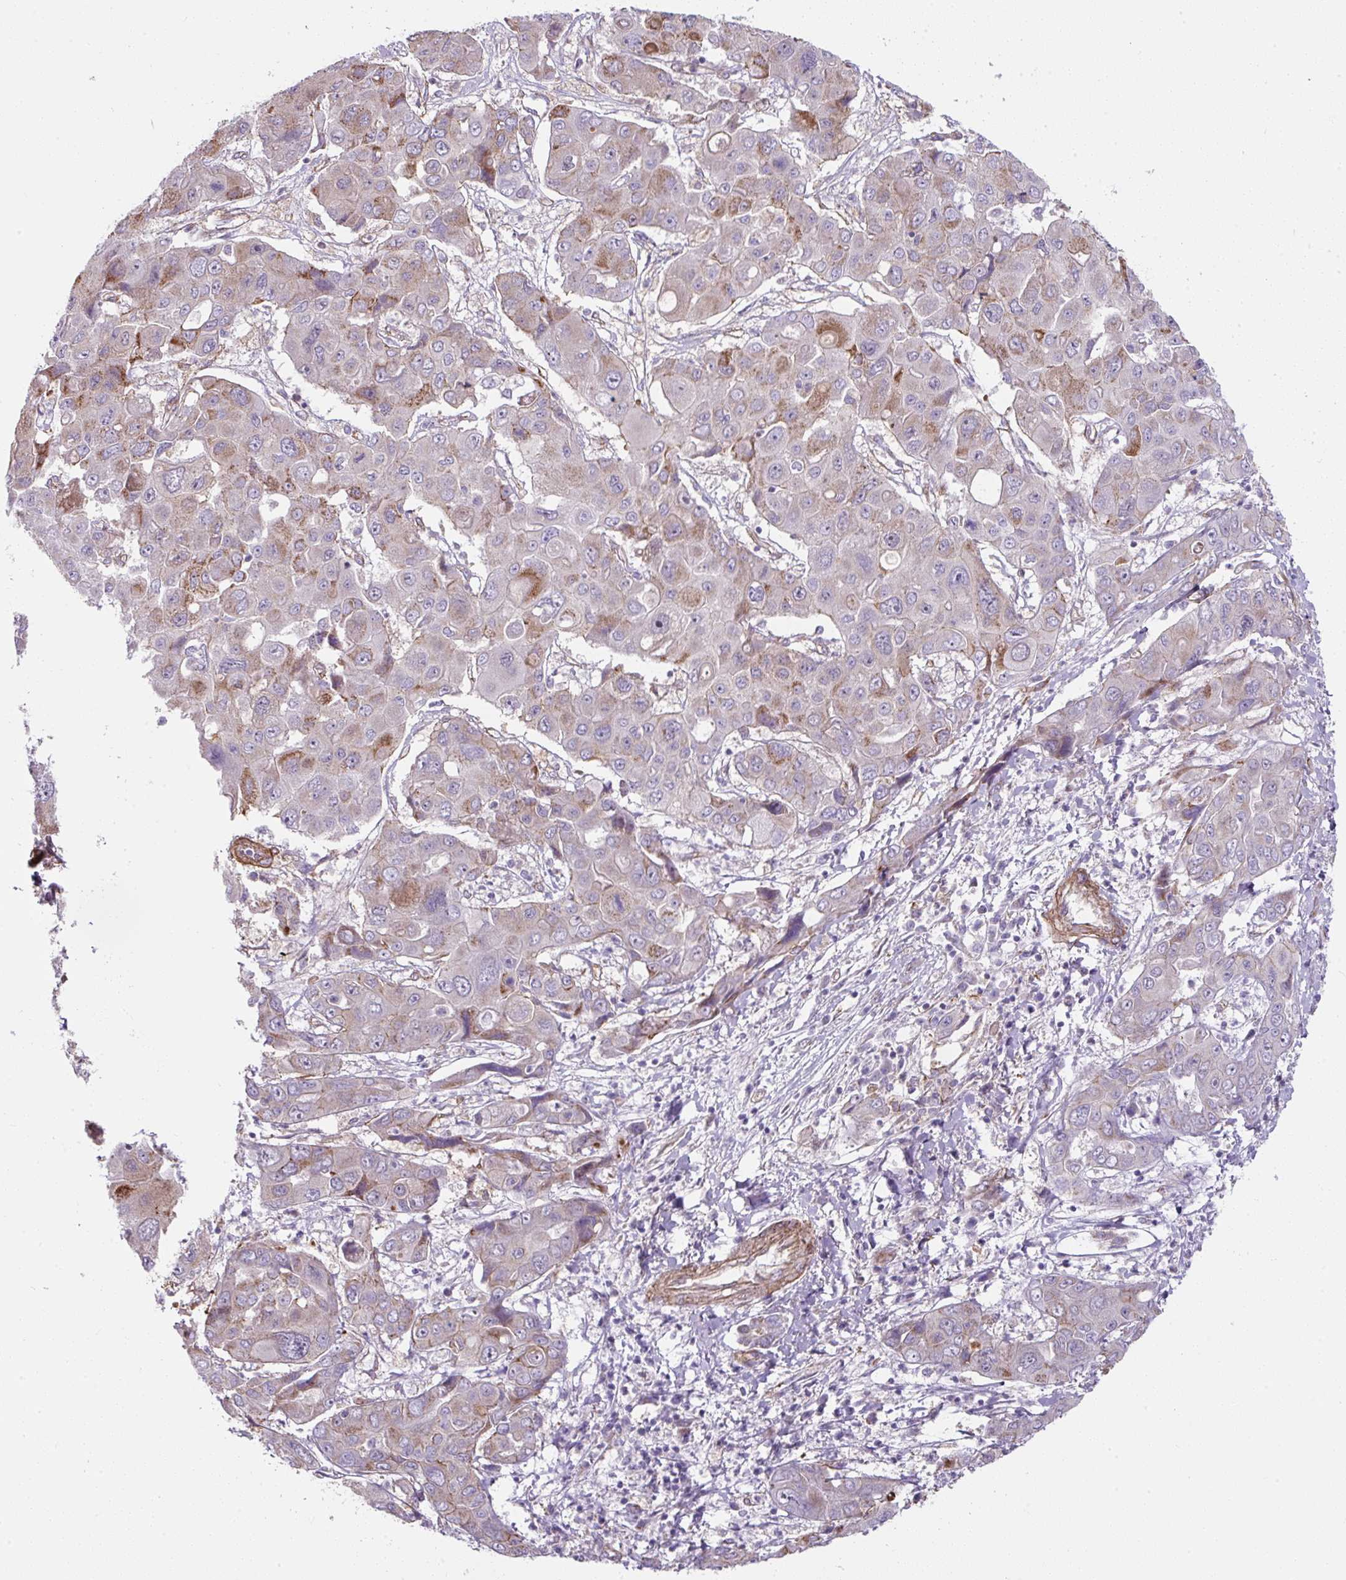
{"staining": {"intensity": "moderate", "quantity": "<25%", "location": "cytoplasmic/membranous"}, "tissue": "liver cancer", "cell_type": "Tumor cells", "image_type": "cancer", "snomed": [{"axis": "morphology", "description": "Cholangiocarcinoma"}, {"axis": "topography", "description": "Liver"}], "caption": "Protein expression analysis of liver cancer shows moderate cytoplasmic/membranous positivity in approximately <25% of tumor cells. (Brightfield microscopy of DAB IHC at high magnification).", "gene": "ANKUB1", "patient": {"sex": "male", "age": 67}}